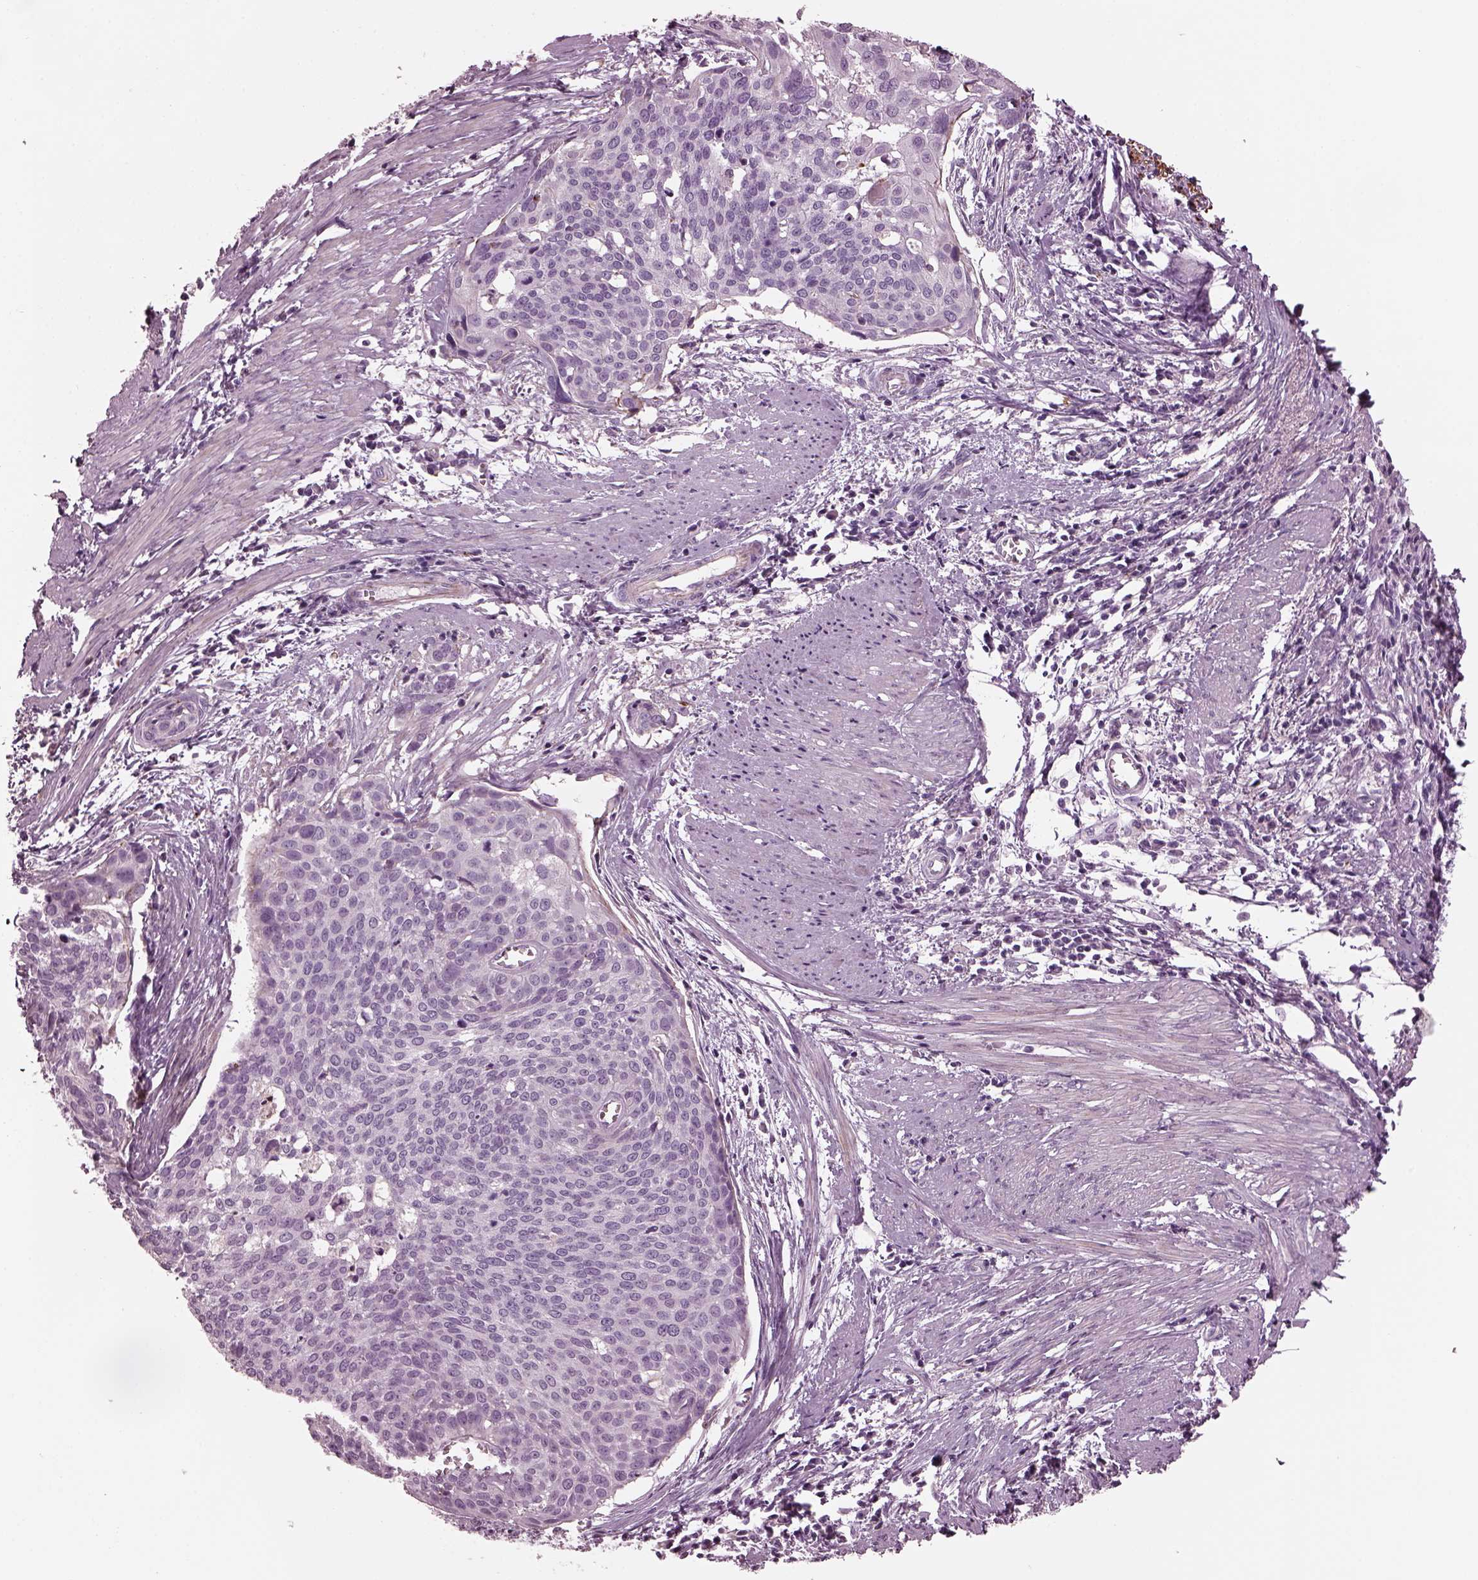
{"staining": {"intensity": "negative", "quantity": "none", "location": "none"}, "tissue": "cervical cancer", "cell_type": "Tumor cells", "image_type": "cancer", "snomed": [{"axis": "morphology", "description": "Squamous cell carcinoma, NOS"}, {"axis": "topography", "description": "Cervix"}], "caption": "Immunohistochemistry (IHC) micrograph of squamous cell carcinoma (cervical) stained for a protein (brown), which demonstrates no positivity in tumor cells.", "gene": "GDF11", "patient": {"sex": "female", "age": 39}}